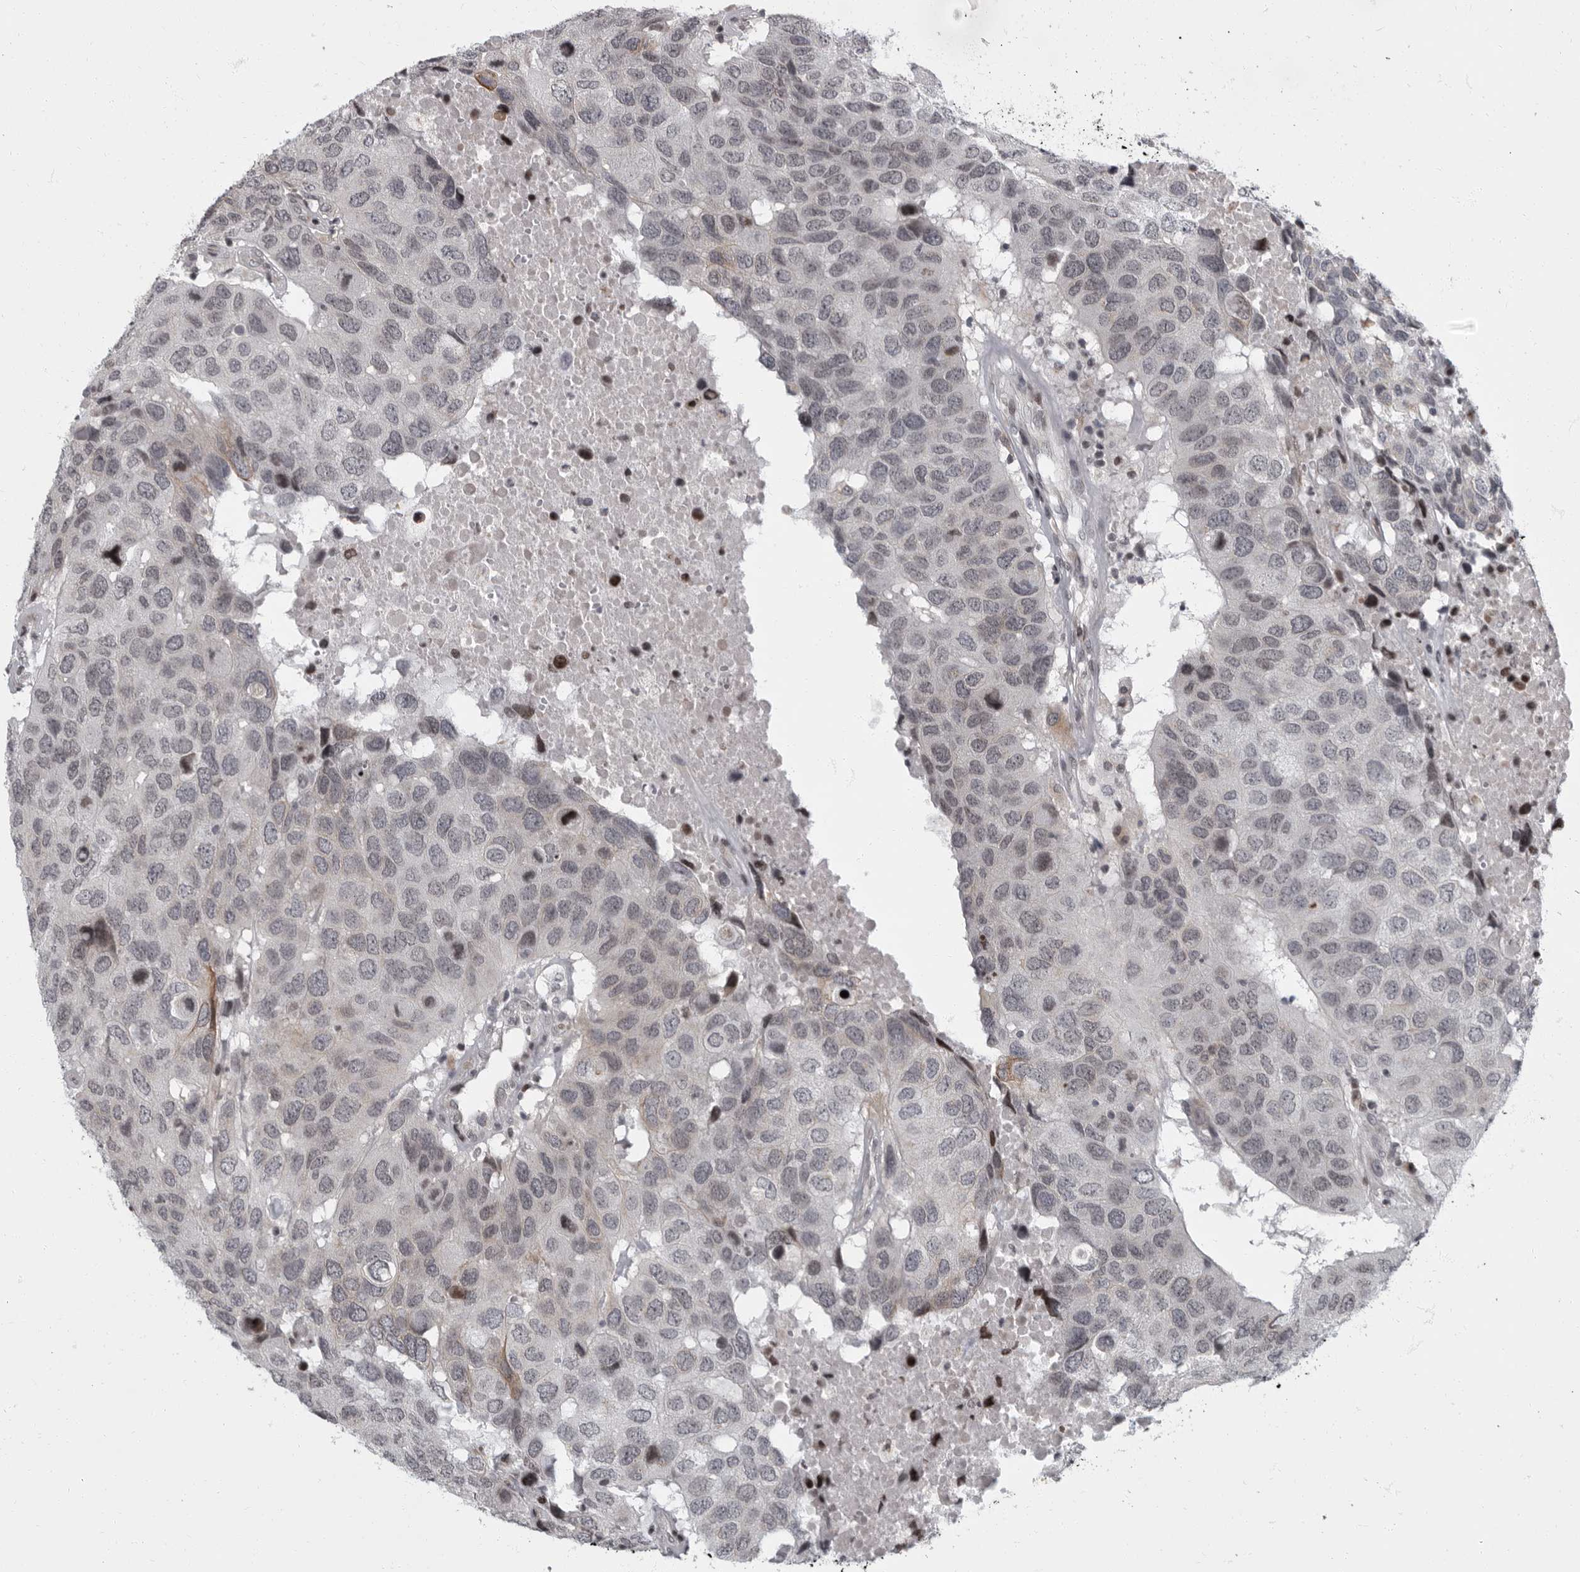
{"staining": {"intensity": "moderate", "quantity": "<25%", "location": "cytoplasmic/membranous"}, "tissue": "head and neck cancer", "cell_type": "Tumor cells", "image_type": "cancer", "snomed": [{"axis": "morphology", "description": "Squamous cell carcinoma, NOS"}, {"axis": "topography", "description": "Head-Neck"}], "caption": "A brown stain highlights moderate cytoplasmic/membranous staining of a protein in human head and neck cancer tumor cells.", "gene": "EVI5", "patient": {"sex": "male", "age": 66}}